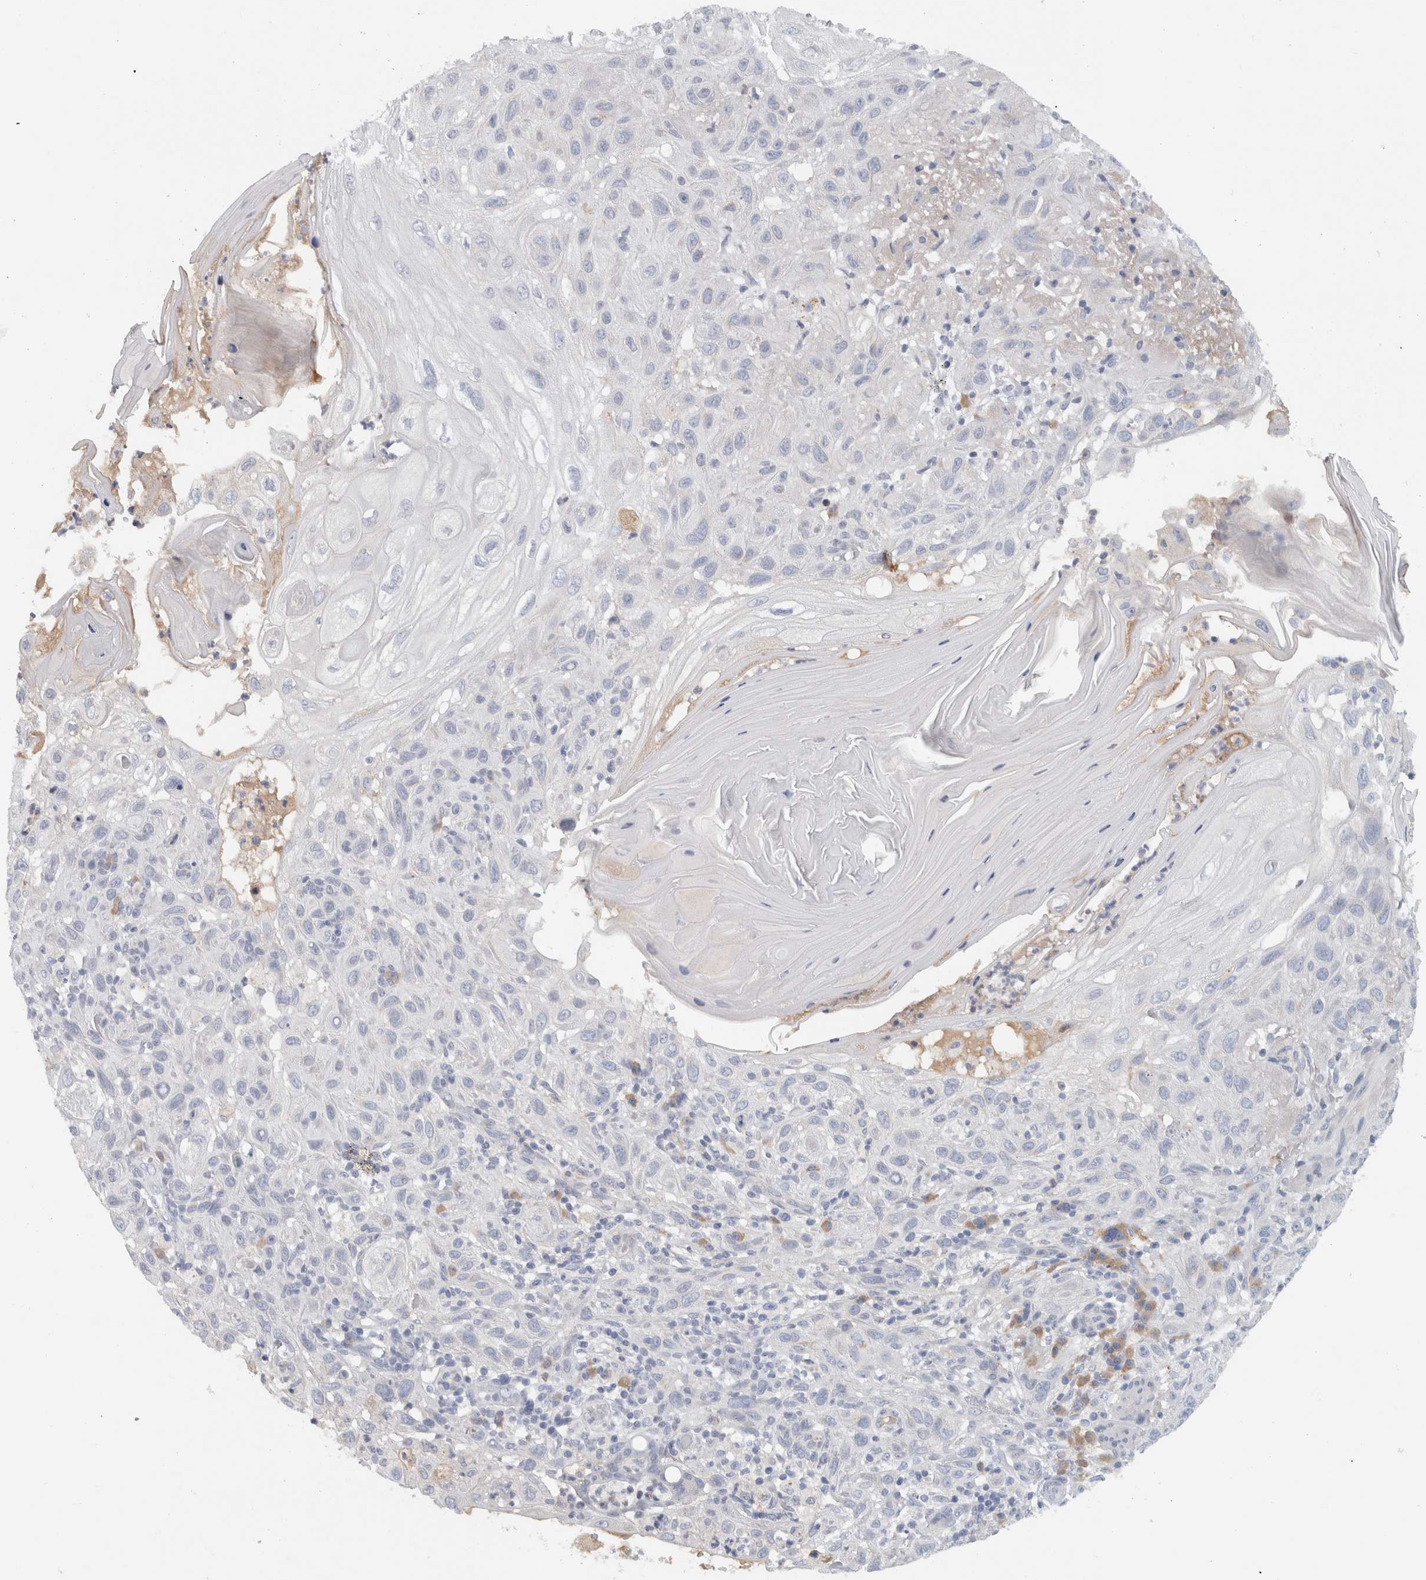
{"staining": {"intensity": "negative", "quantity": "none", "location": "none"}, "tissue": "skin cancer", "cell_type": "Tumor cells", "image_type": "cancer", "snomed": [{"axis": "morphology", "description": "Normal tissue, NOS"}, {"axis": "morphology", "description": "Squamous cell carcinoma, NOS"}, {"axis": "topography", "description": "Skin"}], "caption": "IHC of human squamous cell carcinoma (skin) exhibits no staining in tumor cells.", "gene": "STK31", "patient": {"sex": "female", "age": 96}}